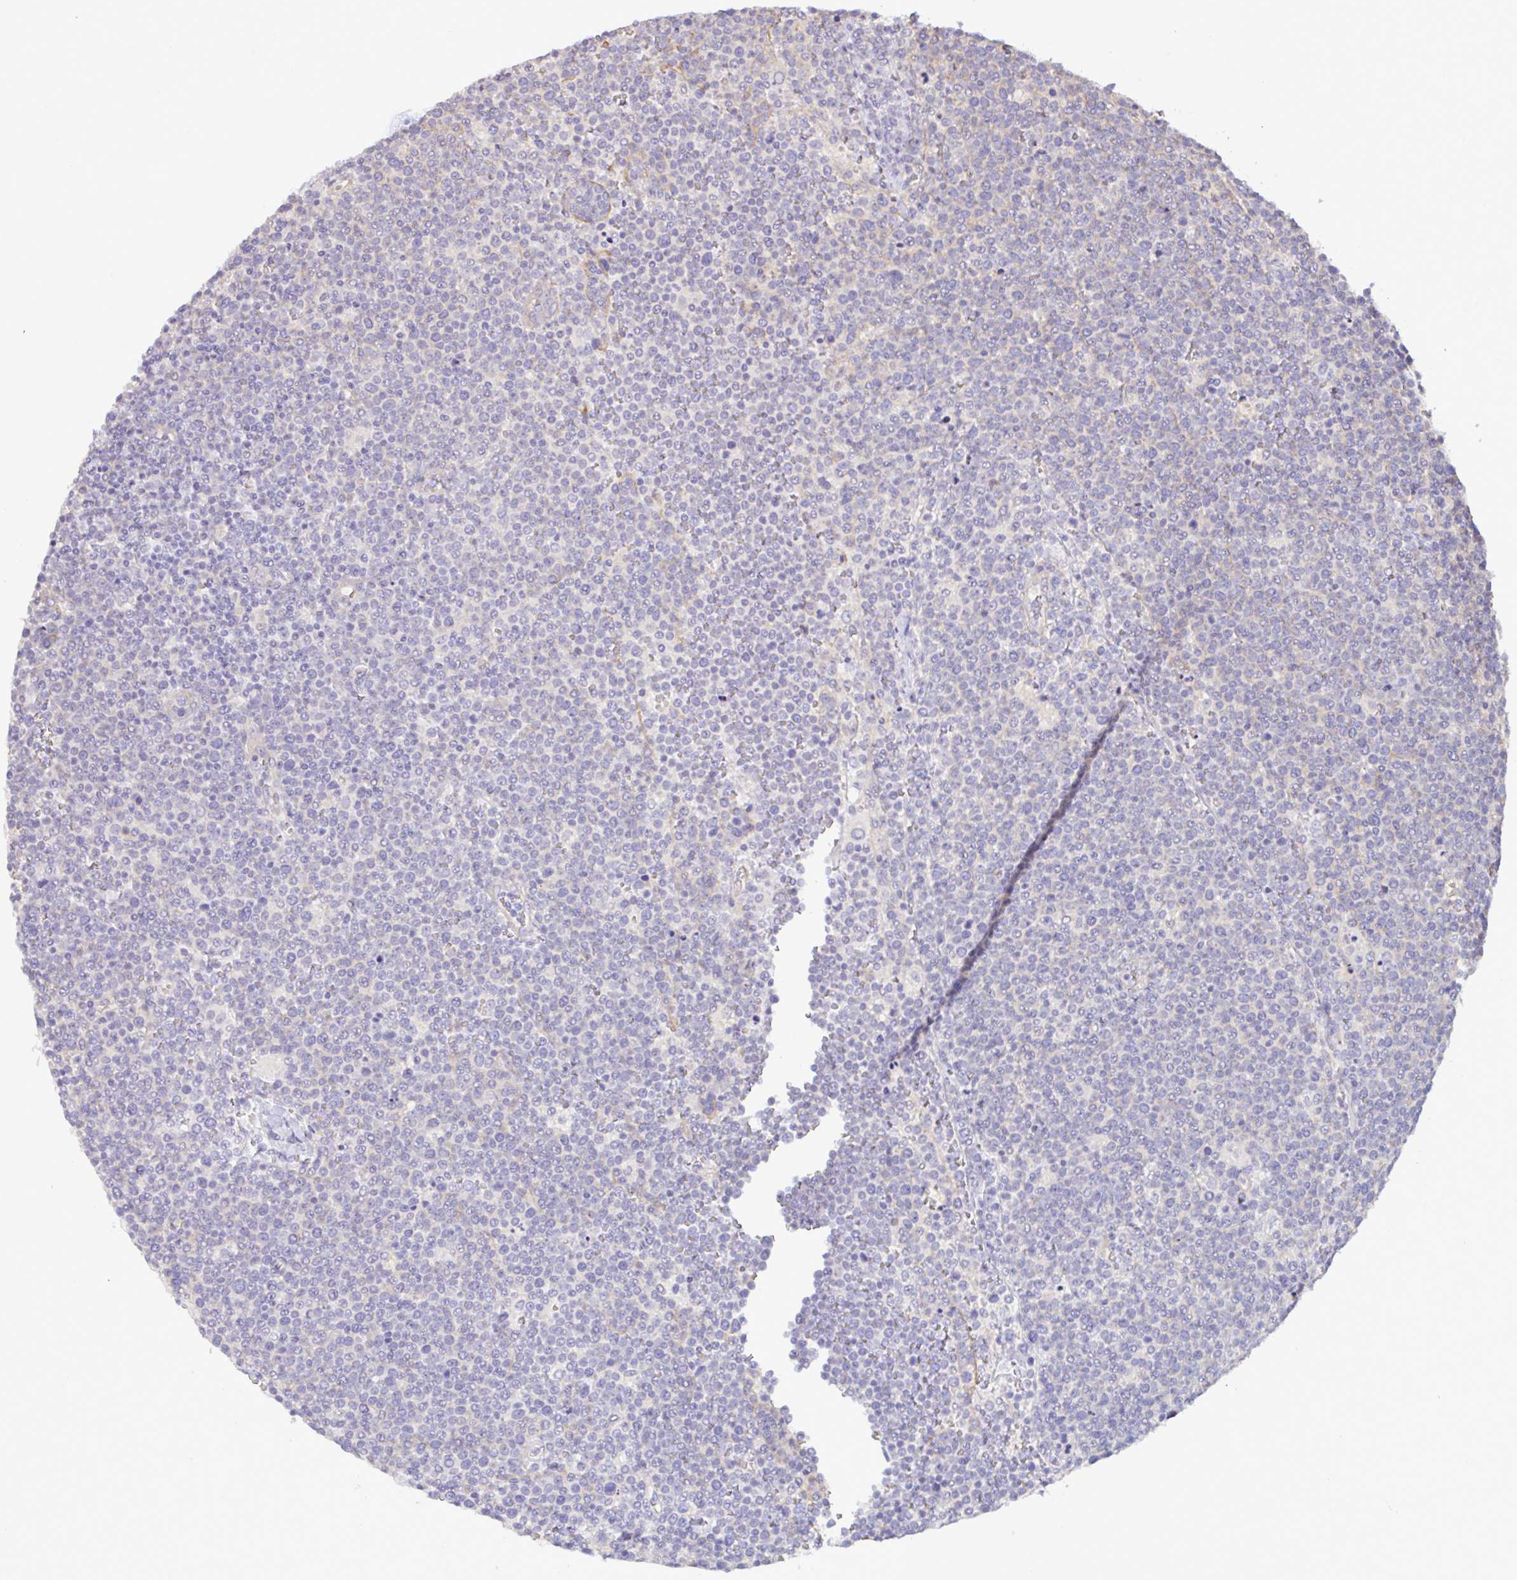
{"staining": {"intensity": "negative", "quantity": "none", "location": "none"}, "tissue": "lymphoma", "cell_type": "Tumor cells", "image_type": "cancer", "snomed": [{"axis": "morphology", "description": "Malignant lymphoma, non-Hodgkin's type, High grade"}, {"axis": "topography", "description": "Lymph node"}], "caption": "An IHC histopathology image of high-grade malignant lymphoma, non-Hodgkin's type is shown. There is no staining in tumor cells of high-grade malignant lymphoma, non-Hodgkin's type. (Stains: DAB (3,3'-diaminobenzidine) immunohistochemistry (IHC) with hematoxylin counter stain, Microscopy: brightfield microscopy at high magnification).", "gene": "PLCD4", "patient": {"sex": "male", "age": 61}}